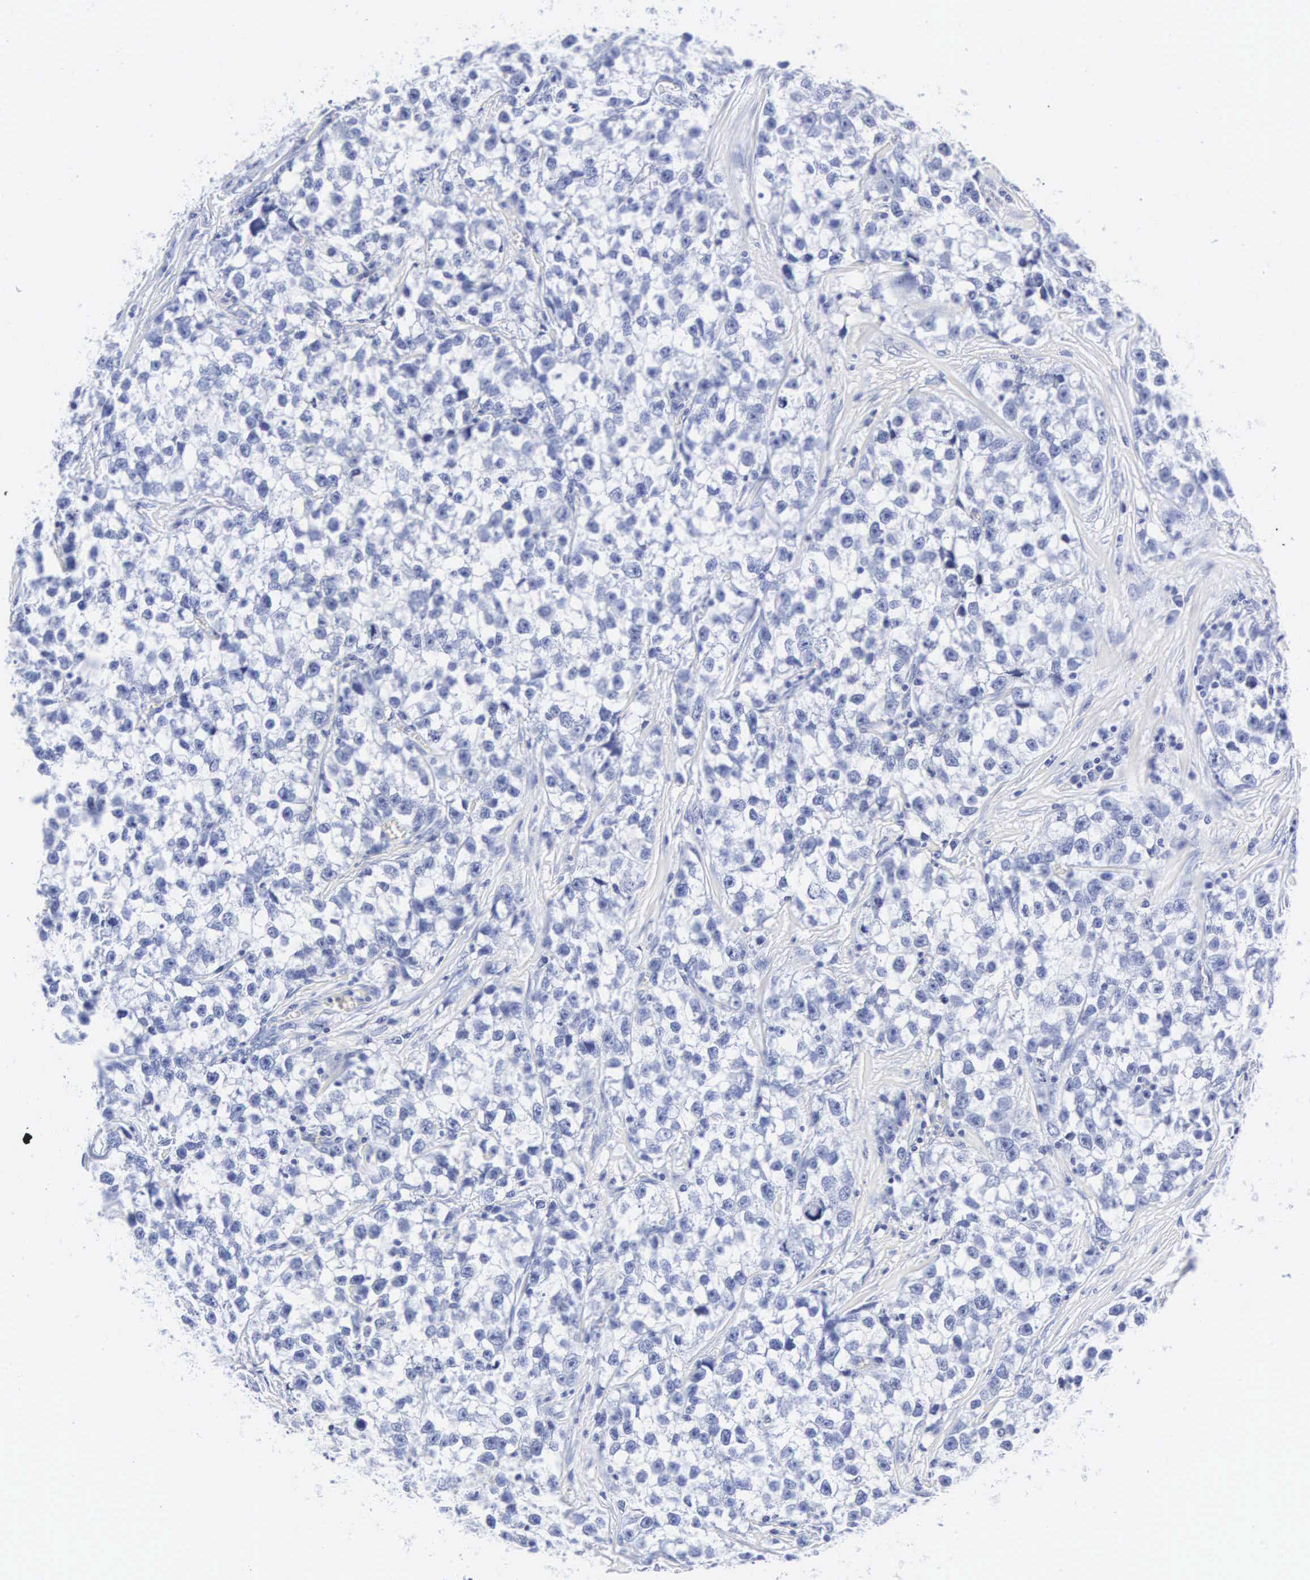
{"staining": {"intensity": "negative", "quantity": "none", "location": "none"}, "tissue": "testis cancer", "cell_type": "Tumor cells", "image_type": "cancer", "snomed": [{"axis": "morphology", "description": "Seminoma, NOS"}, {"axis": "morphology", "description": "Carcinoma, Embryonal, NOS"}, {"axis": "topography", "description": "Testis"}], "caption": "Tumor cells show no significant protein positivity in embryonal carcinoma (testis). Brightfield microscopy of immunohistochemistry (IHC) stained with DAB (3,3'-diaminobenzidine) (brown) and hematoxylin (blue), captured at high magnification.", "gene": "INS", "patient": {"sex": "male", "age": 30}}